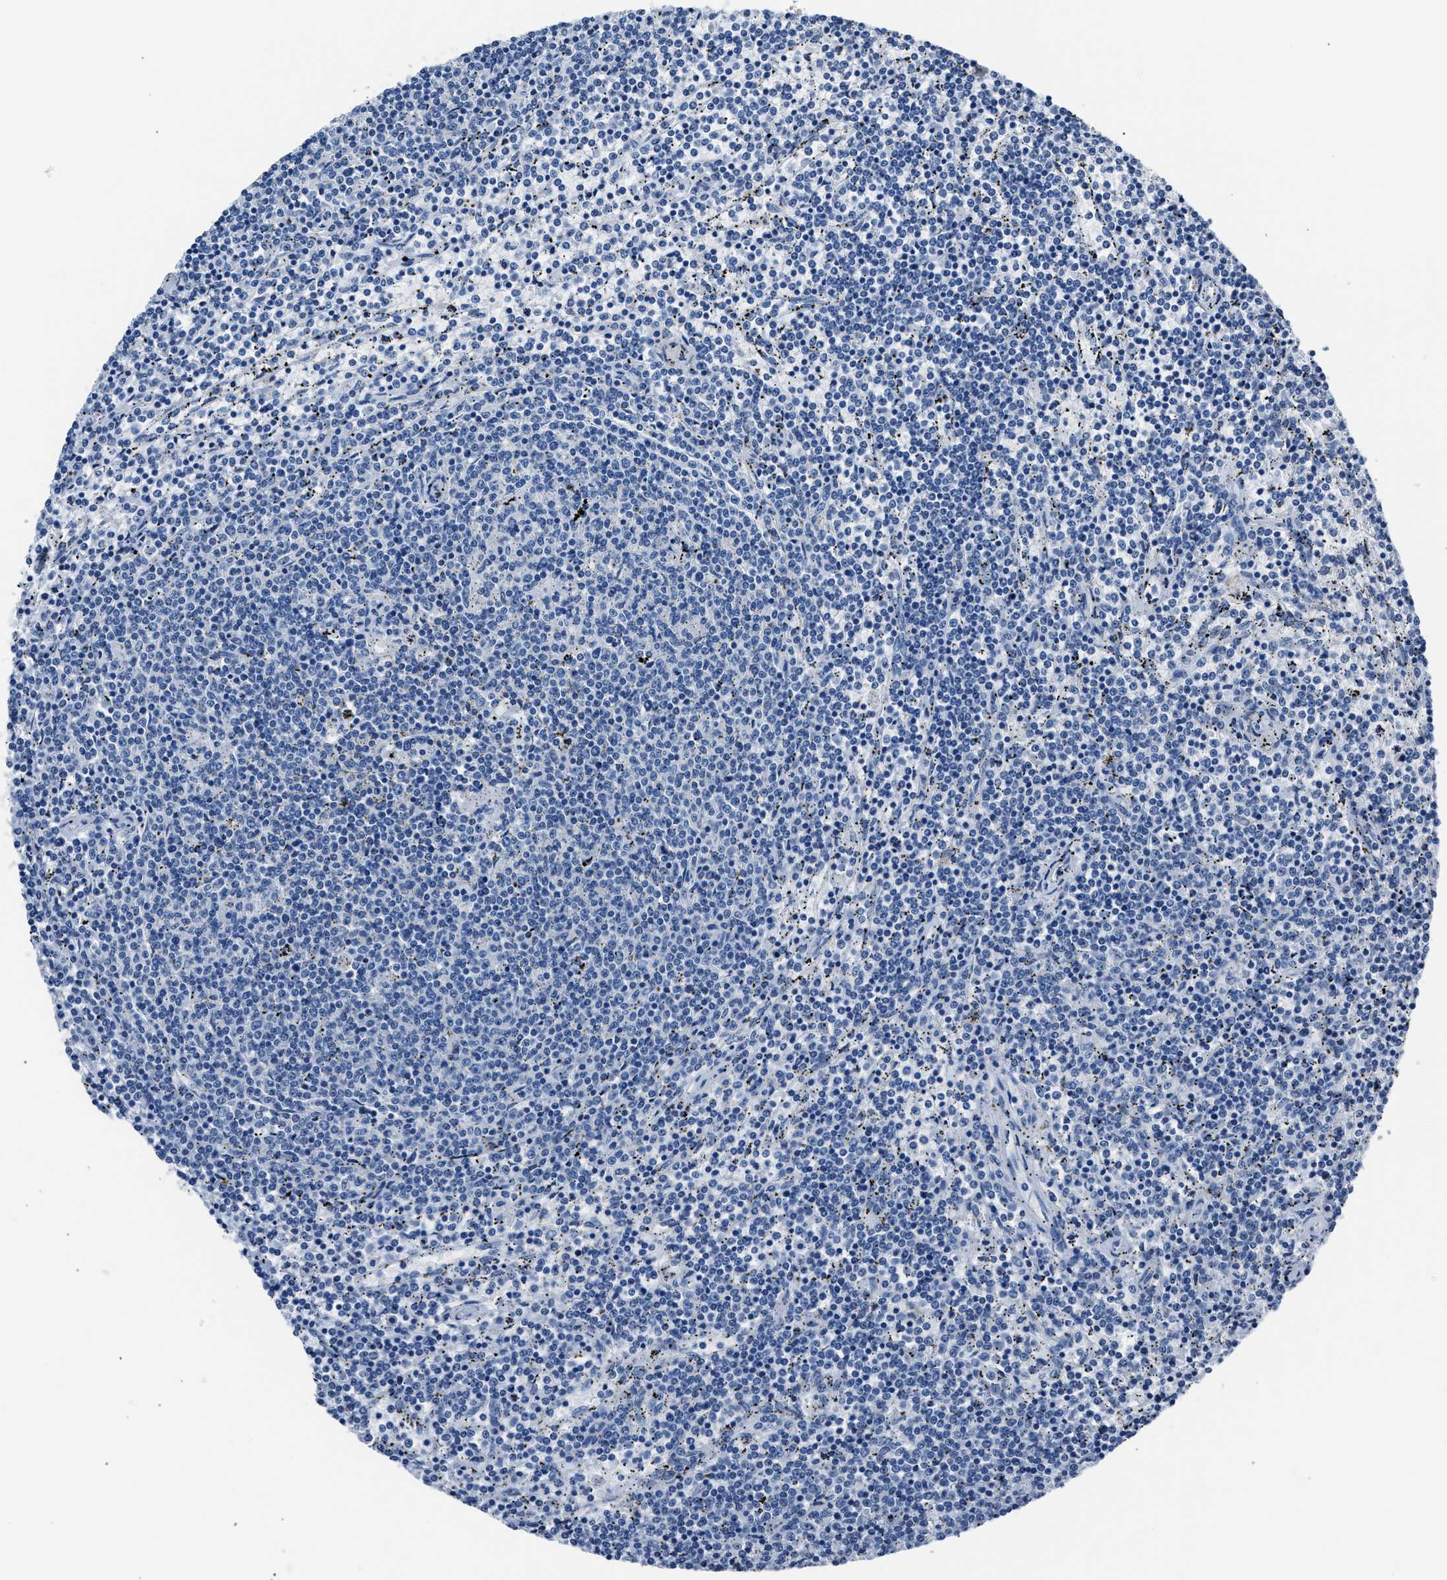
{"staining": {"intensity": "negative", "quantity": "none", "location": "none"}, "tissue": "lymphoma", "cell_type": "Tumor cells", "image_type": "cancer", "snomed": [{"axis": "morphology", "description": "Malignant lymphoma, non-Hodgkin's type, Low grade"}, {"axis": "topography", "description": "Spleen"}], "caption": "Malignant lymphoma, non-Hodgkin's type (low-grade) was stained to show a protein in brown. There is no significant staining in tumor cells.", "gene": "AMACR", "patient": {"sex": "female", "age": 50}}